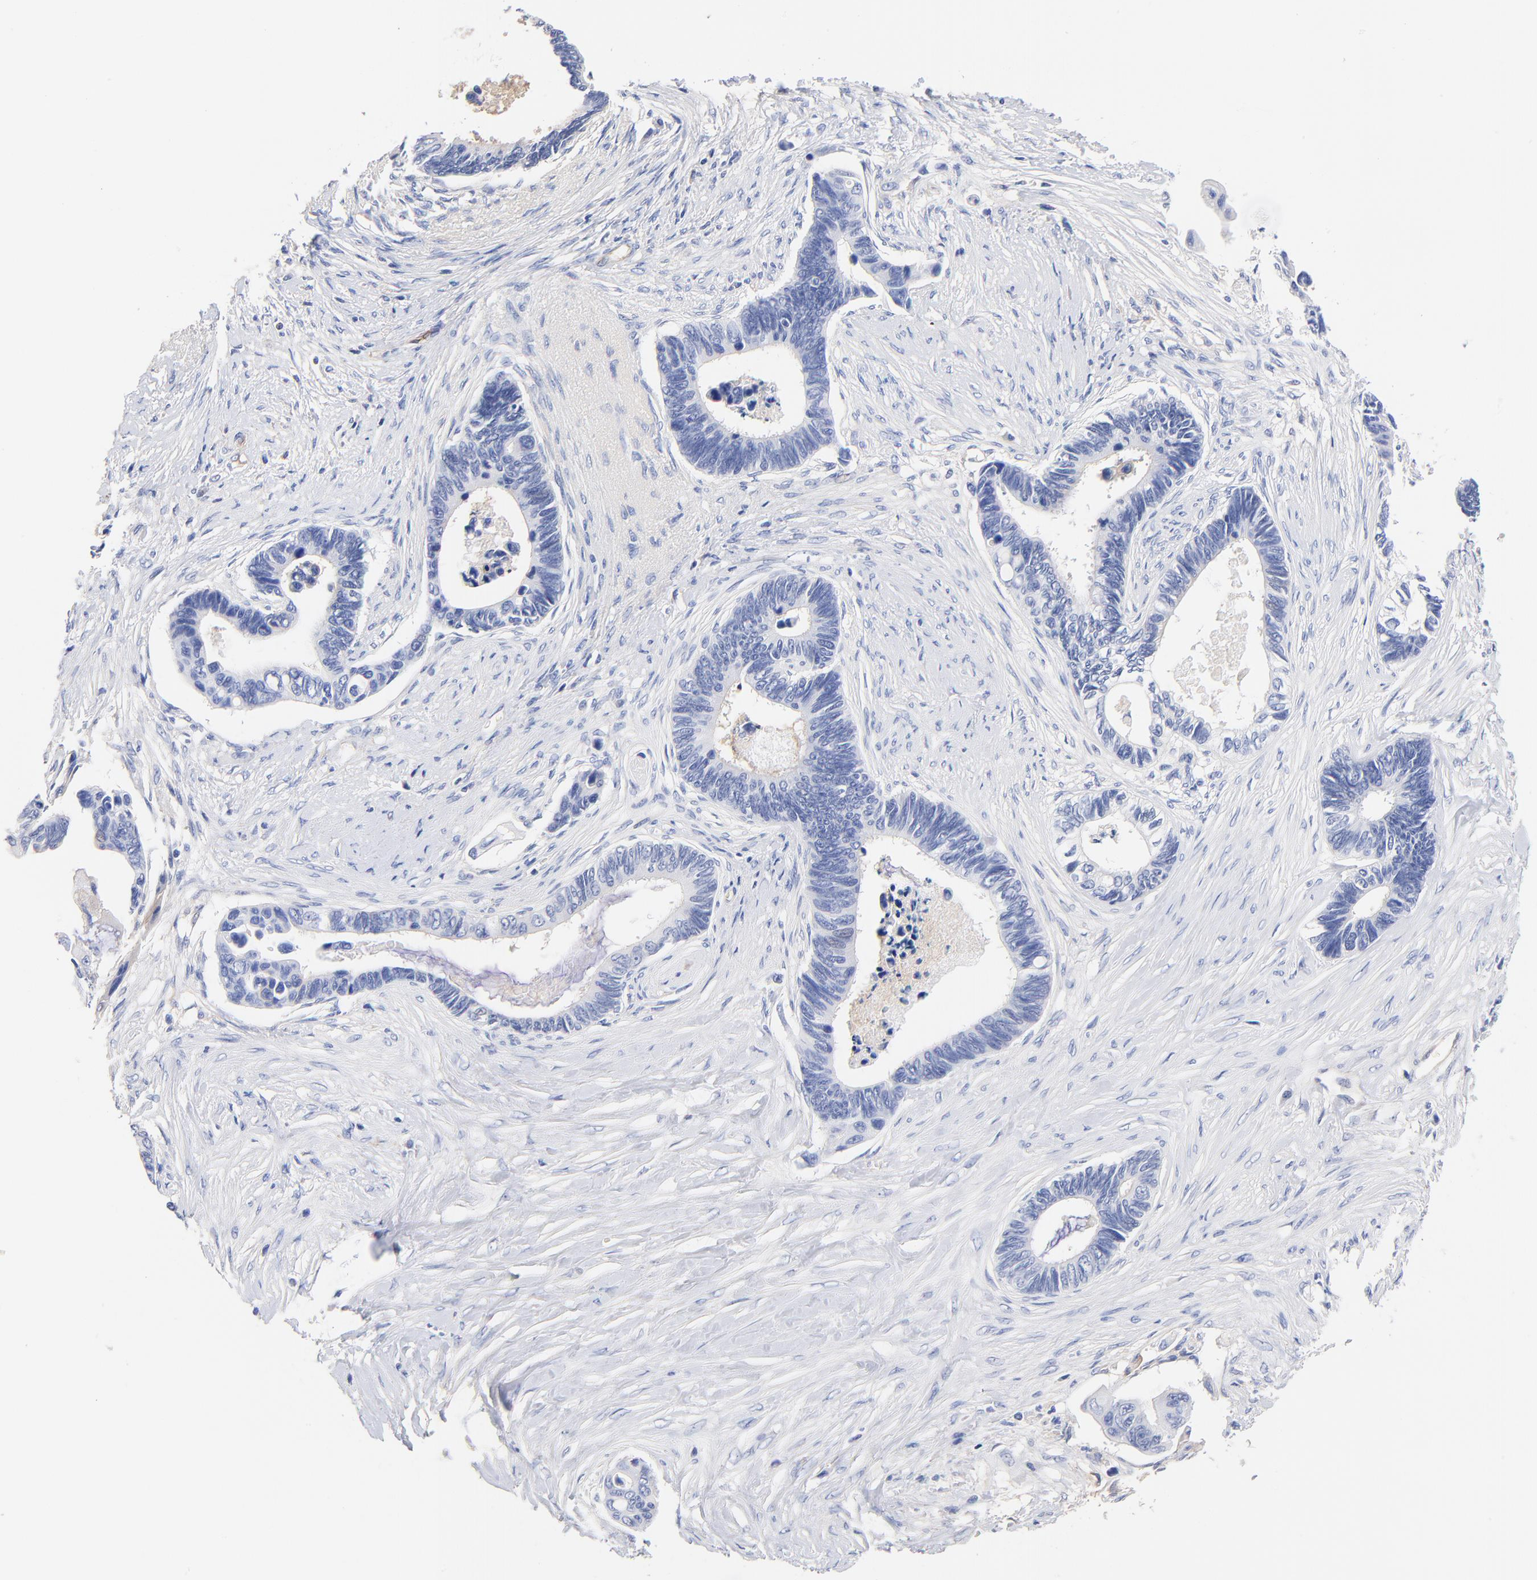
{"staining": {"intensity": "negative", "quantity": "none", "location": "none"}, "tissue": "pancreatic cancer", "cell_type": "Tumor cells", "image_type": "cancer", "snomed": [{"axis": "morphology", "description": "Adenocarcinoma, NOS"}, {"axis": "topography", "description": "Pancreas"}], "caption": "DAB immunohistochemical staining of human pancreatic cancer (adenocarcinoma) displays no significant staining in tumor cells.", "gene": "SLC44A2", "patient": {"sex": "female", "age": 70}}